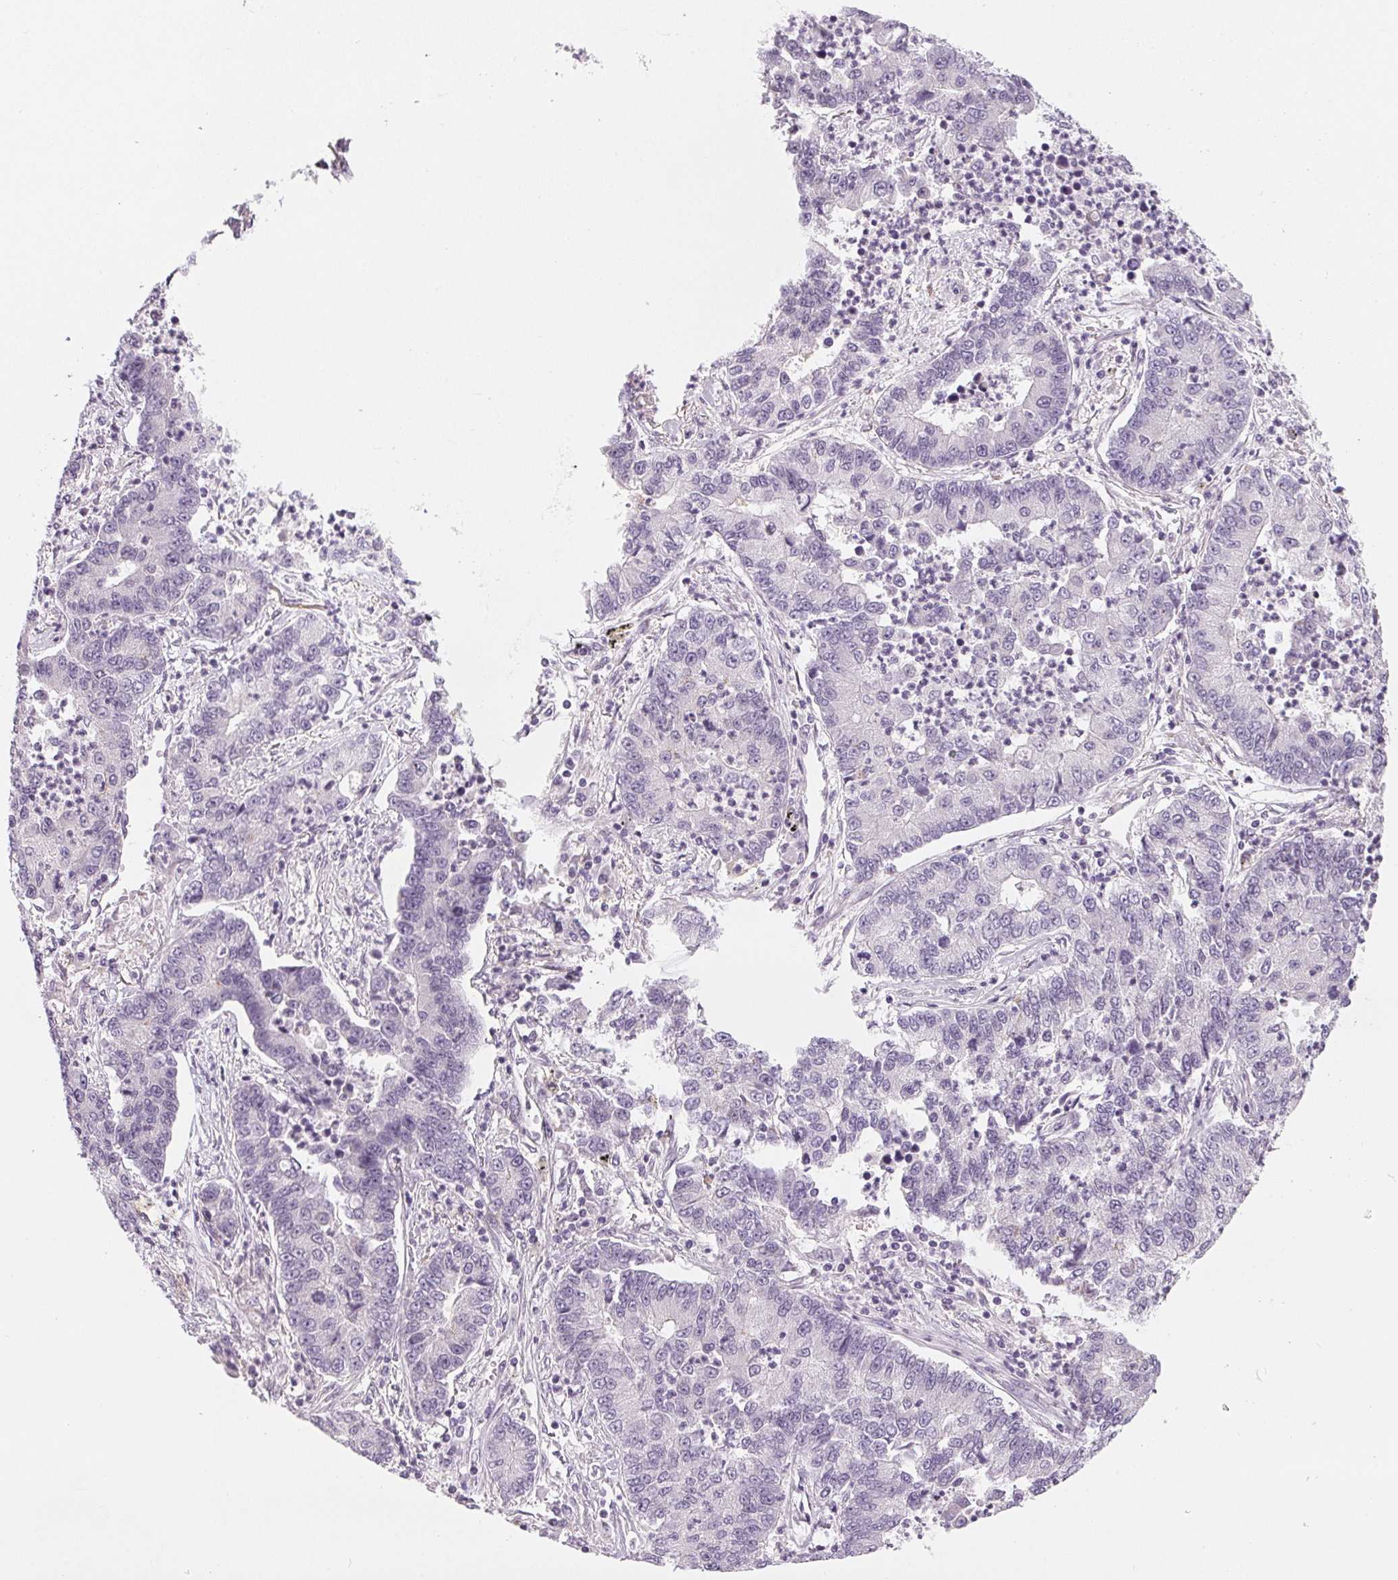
{"staining": {"intensity": "negative", "quantity": "none", "location": "none"}, "tissue": "lung cancer", "cell_type": "Tumor cells", "image_type": "cancer", "snomed": [{"axis": "morphology", "description": "Adenocarcinoma, NOS"}, {"axis": "topography", "description": "Lung"}], "caption": "Immunohistochemistry photomicrograph of lung cancer (adenocarcinoma) stained for a protein (brown), which displays no positivity in tumor cells.", "gene": "CFC1", "patient": {"sex": "female", "age": 57}}